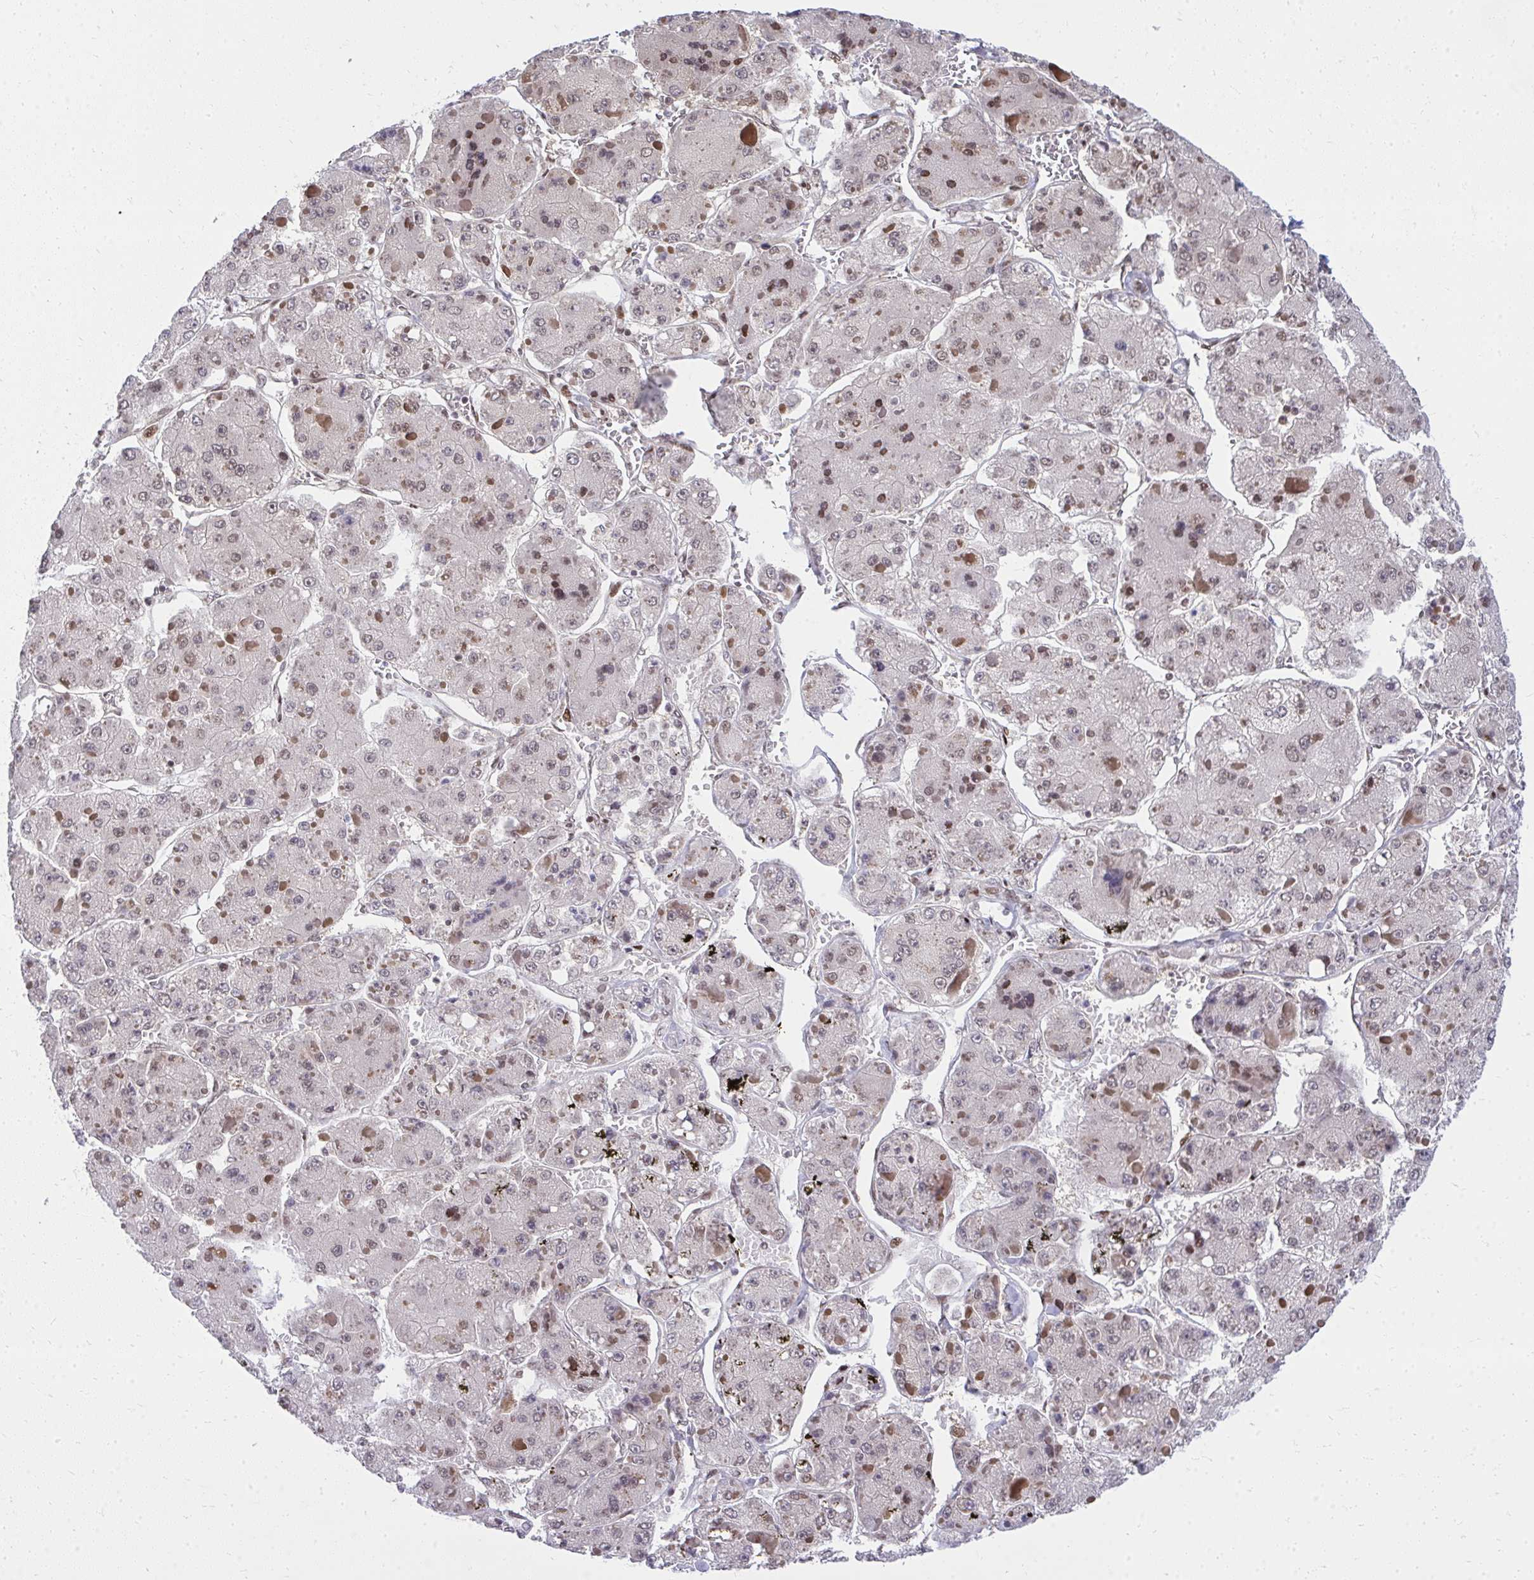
{"staining": {"intensity": "moderate", "quantity": "<25%", "location": "nuclear"}, "tissue": "liver cancer", "cell_type": "Tumor cells", "image_type": "cancer", "snomed": [{"axis": "morphology", "description": "Carcinoma, Hepatocellular, NOS"}, {"axis": "topography", "description": "Liver"}], "caption": "Protein staining of hepatocellular carcinoma (liver) tissue demonstrates moderate nuclear staining in about <25% of tumor cells.", "gene": "PIGY", "patient": {"sex": "female", "age": 73}}